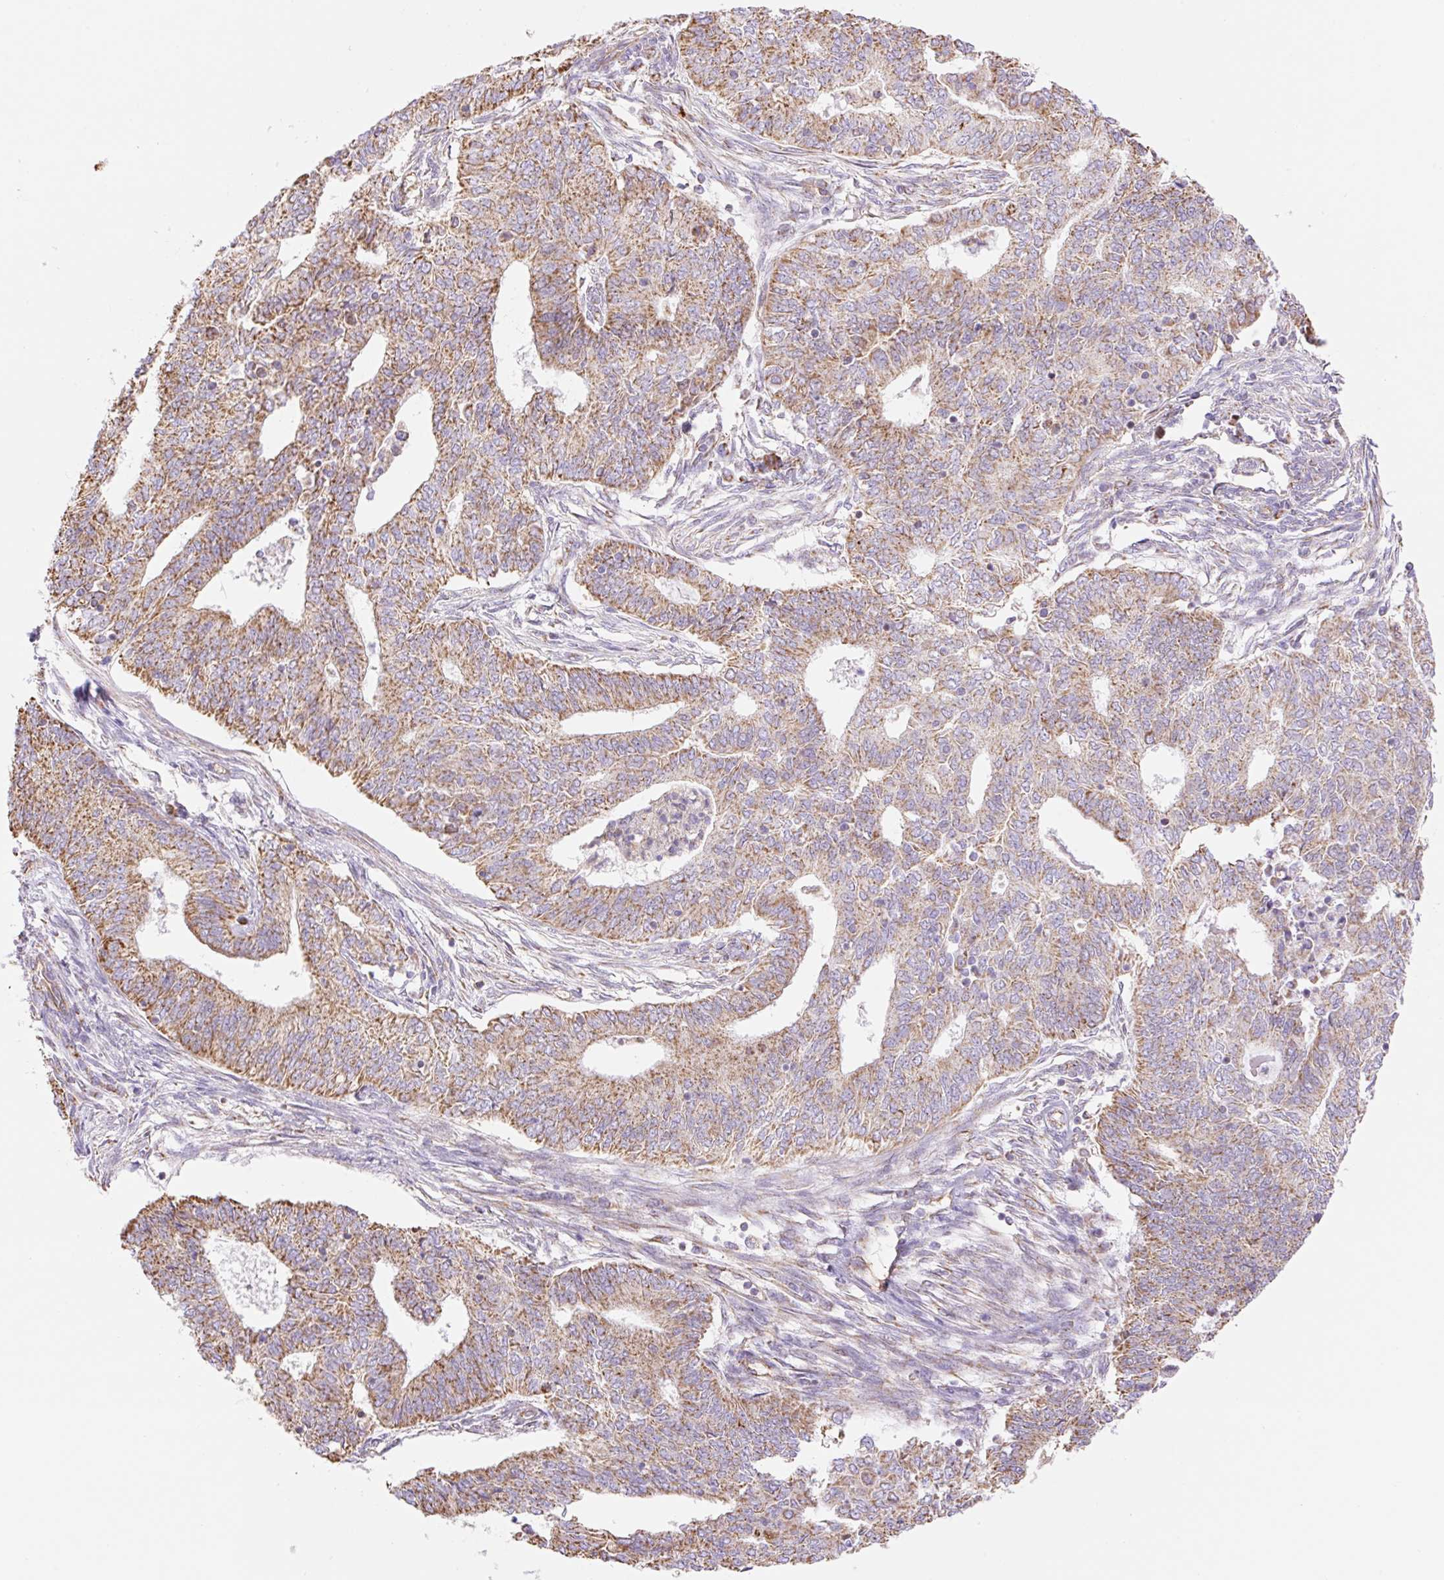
{"staining": {"intensity": "moderate", "quantity": ">75%", "location": "cytoplasmic/membranous"}, "tissue": "endometrial cancer", "cell_type": "Tumor cells", "image_type": "cancer", "snomed": [{"axis": "morphology", "description": "Adenocarcinoma, NOS"}, {"axis": "topography", "description": "Endometrium"}], "caption": "Immunohistochemistry (IHC) image of endometrial cancer stained for a protein (brown), which exhibits medium levels of moderate cytoplasmic/membranous positivity in approximately >75% of tumor cells.", "gene": "ESAM", "patient": {"sex": "female", "age": 62}}